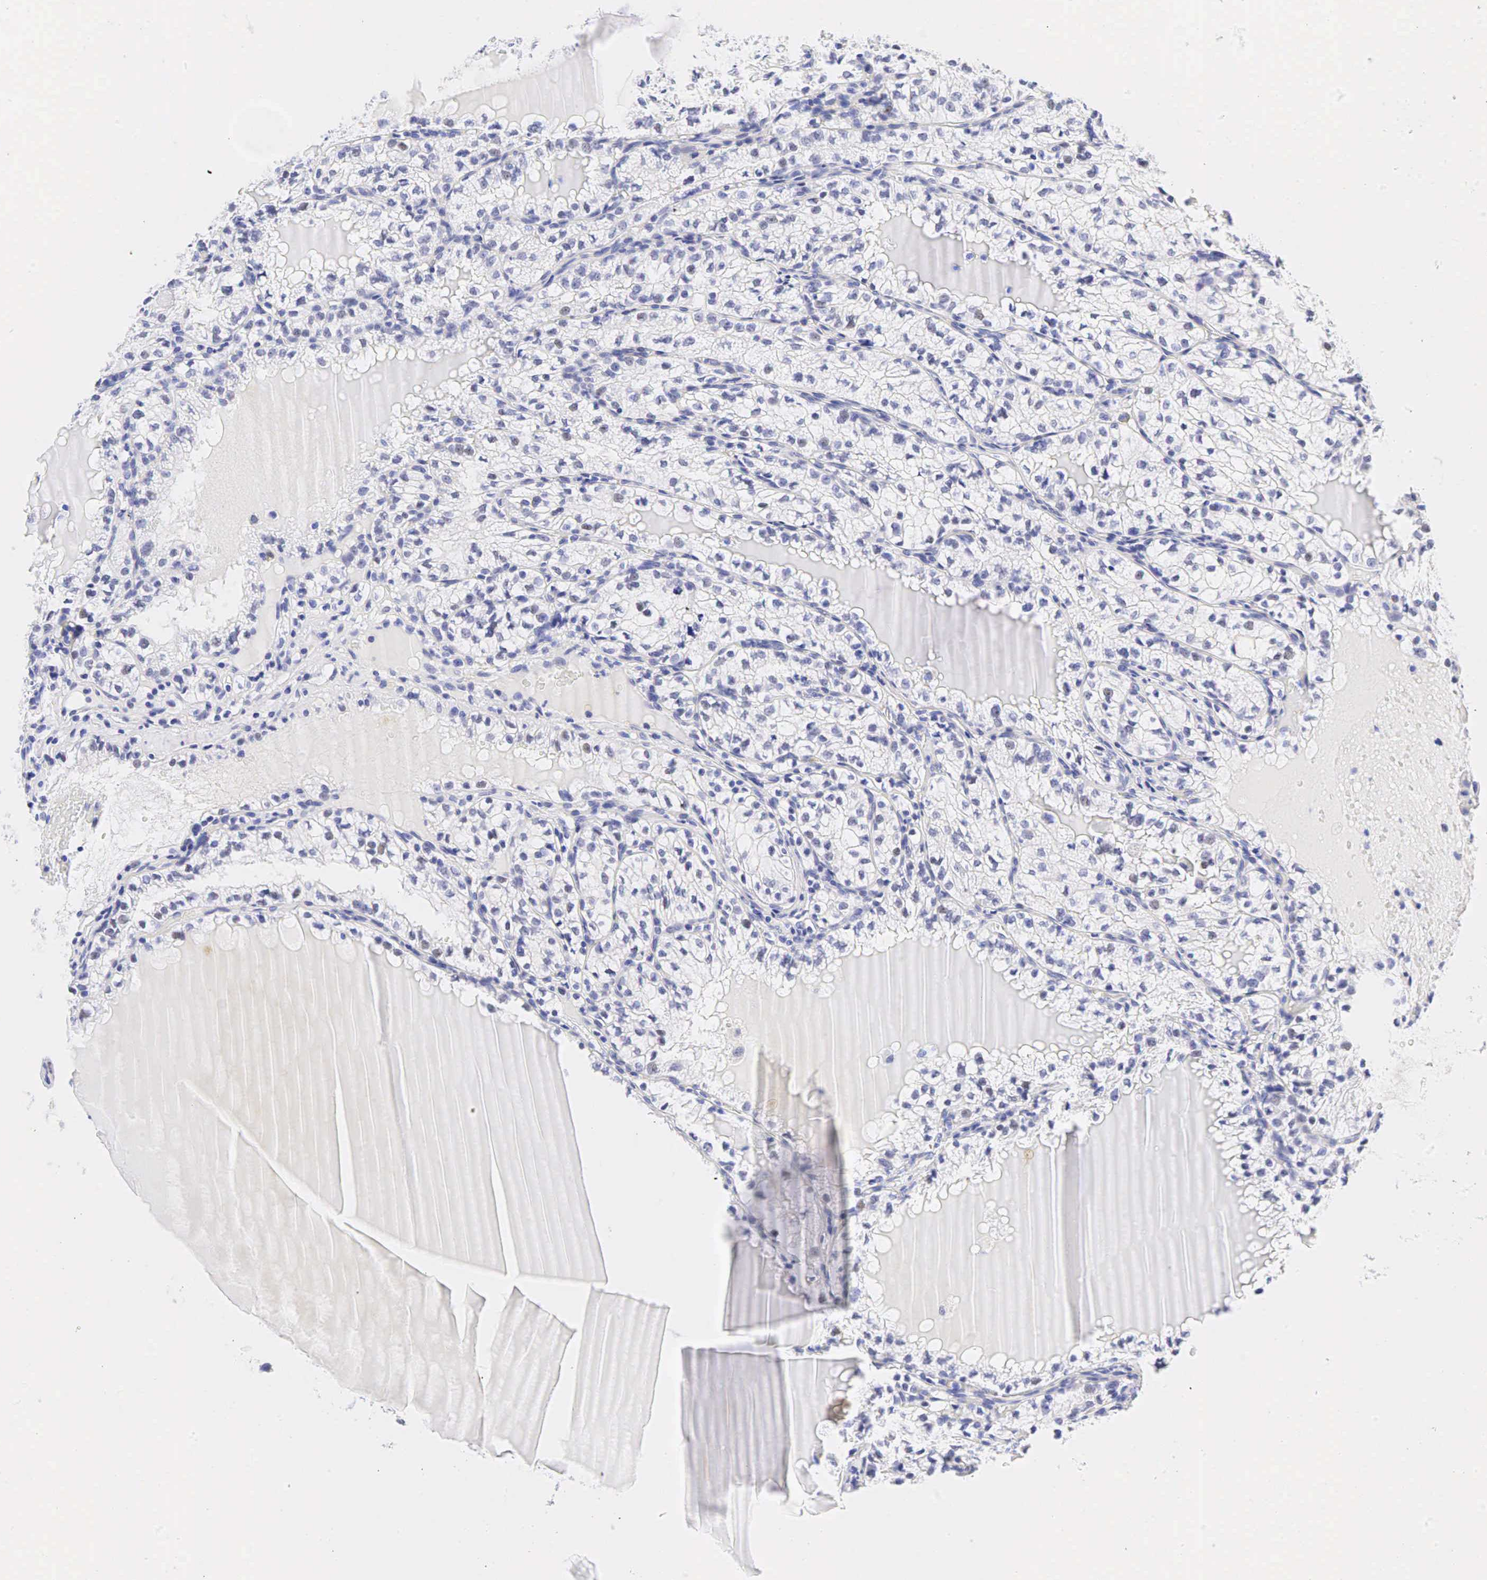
{"staining": {"intensity": "negative", "quantity": "none", "location": "none"}, "tissue": "renal cancer", "cell_type": "Tumor cells", "image_type": "cancer", "snomed": [{"axis": "morphology", "description": "Adenocarcinoma, NOS"}, {"axis": "topography", "description": "Kidney"}], "caption": "Photomicrograph shows no significant protein staining in tumor cells of renal cancer (adenocarcinoma). (DAB immunohistochemistry (IHC), high magnification).", "gene": "AR", "patient": {"sex": "male", "age": 61}}